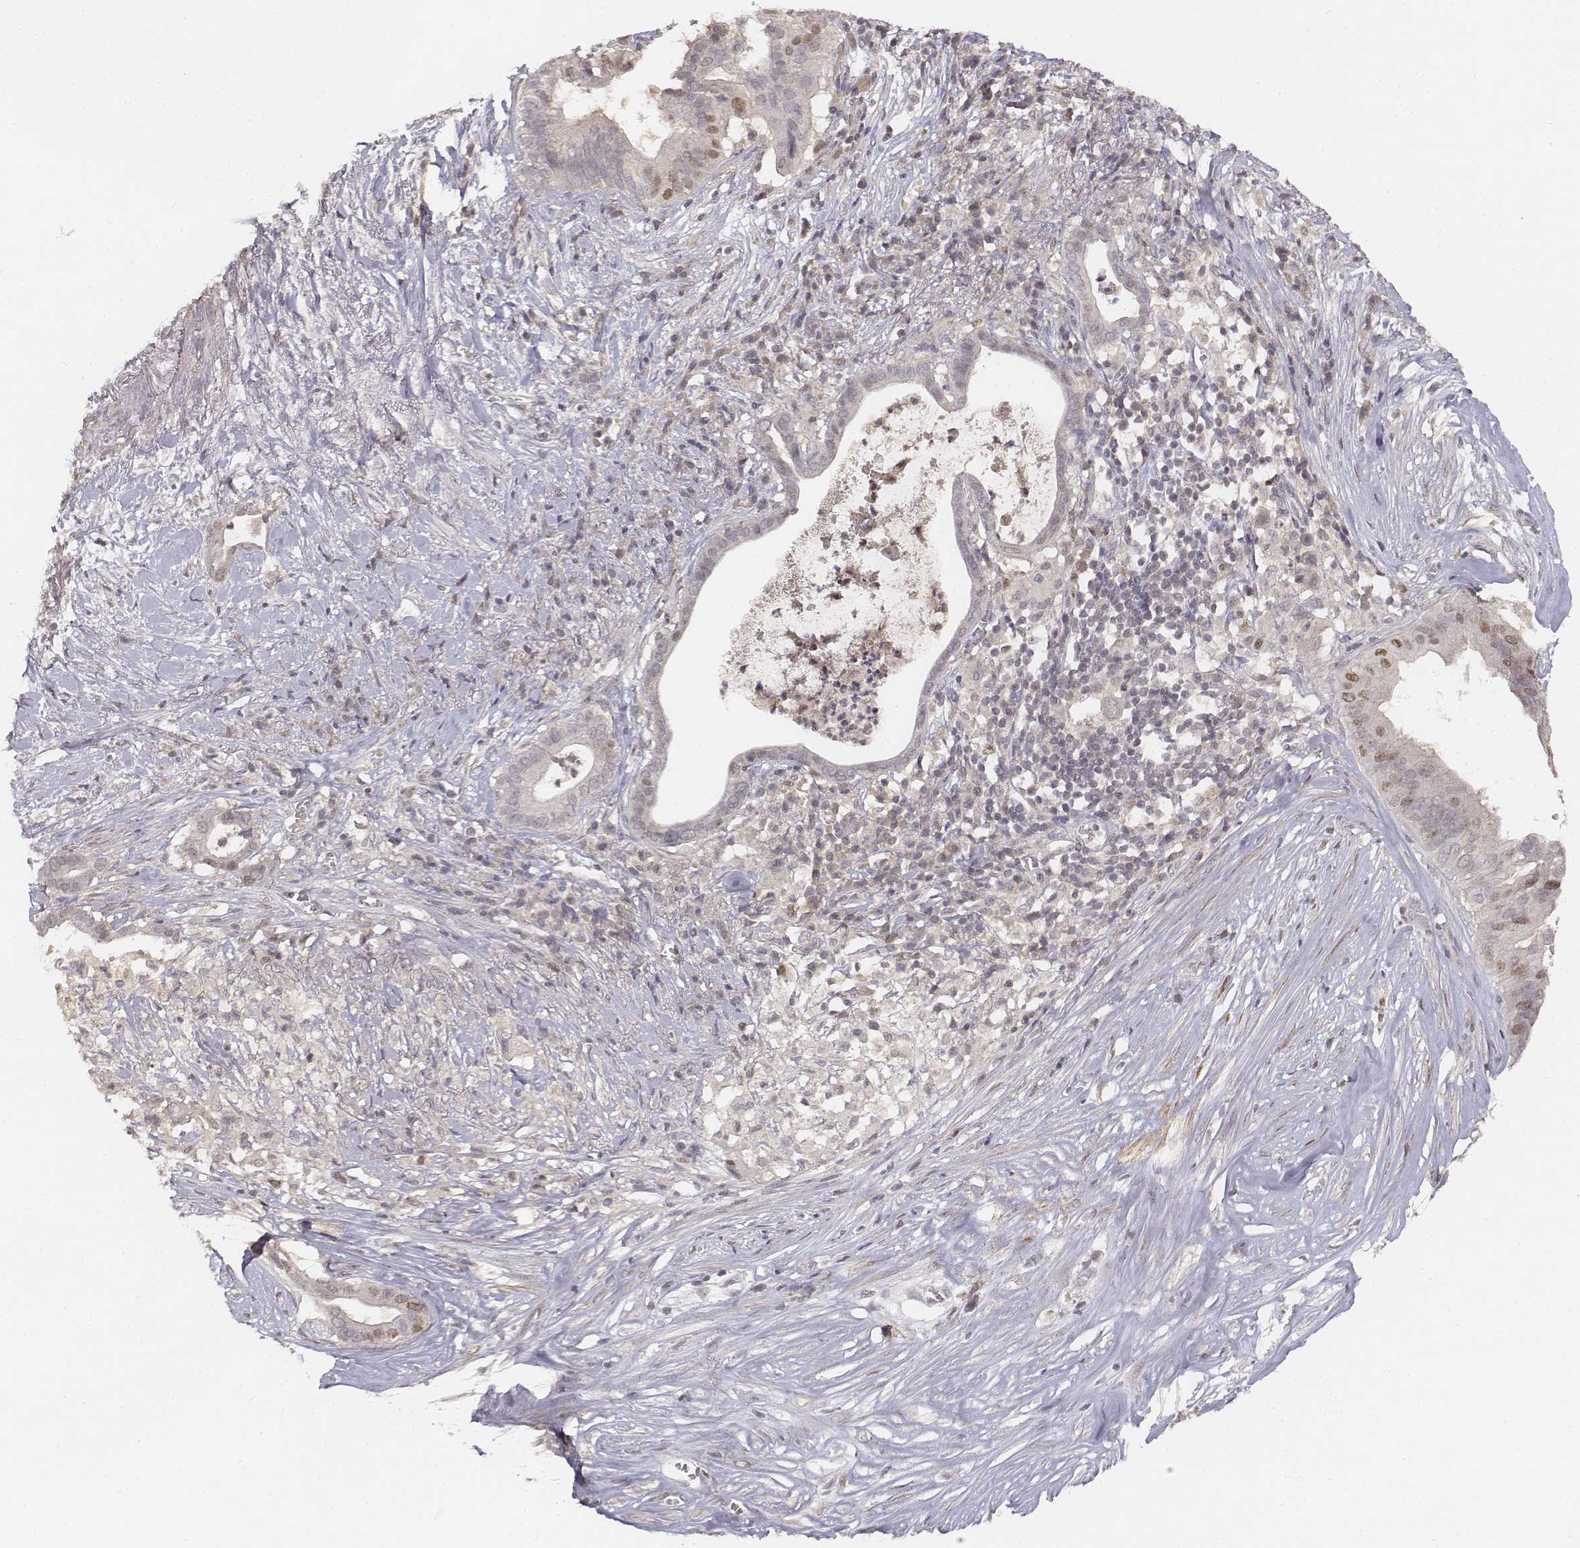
{"staining": {"intensity": "moderate", "quantity": "<25%", "location": "nuclear"}, "tissue": "pancreatic cancer", "cell_type": "Tumor cells", "image_type": "cancer", "snomed": [{"axis": "morphology", "description": "Adenocarcinoma, NOS"}, {"axis": "topography", "description": "Pancreas"}], "caption": "A high-resolution photomicrograph shows immunohistochemistry staining of pancreatic cancer (adenocarcinoma), which exhibits moderate nuclear expression in about <25% of tumor cells.", "gene": "FANCD2", "patient": {"sex": "male", "age": 61}}